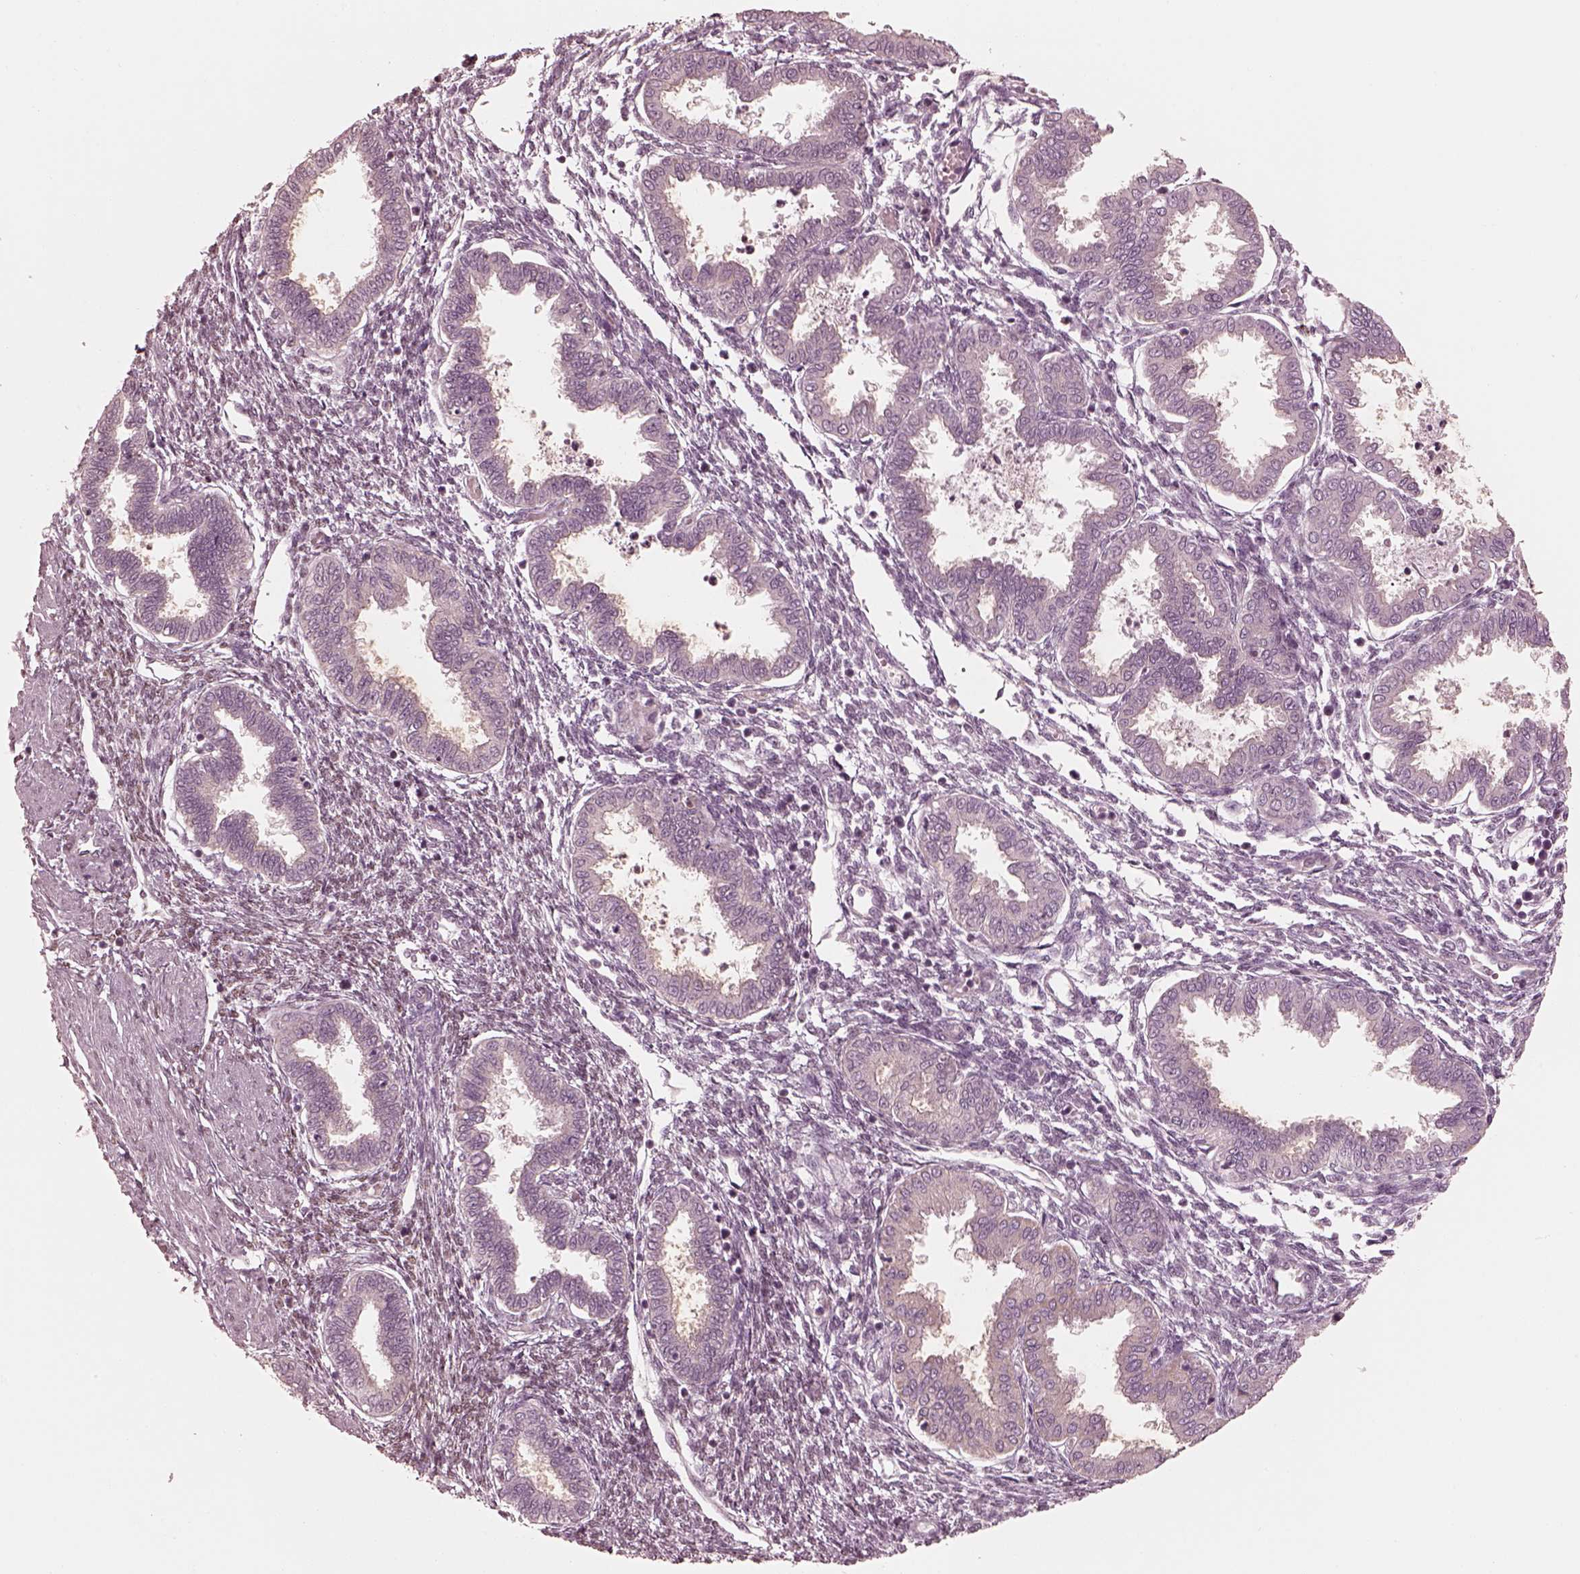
{"staining": {"intensity": "weak", "quantity": "<25%", "location": "cytoplasmic/membranous"}, "tissue": "endometrium", "cell_type": "Cells in endometrial stroma", "image_type": "normal", "snomed": [{"axis": "morphology", "description": "Normal tissue, NOS"}, {"axis": "topography", "description": "Endometrium"}], "caption": "An image of human endometrium is negative for staining in cells in endometrial stroma. (Stains: DAB IHC with hematoxylin counter stain, Microscopy: brightfield microscopy at high magnification).", "gene": "IQCB1", "patient": {"sex": "female", "age": 33}}